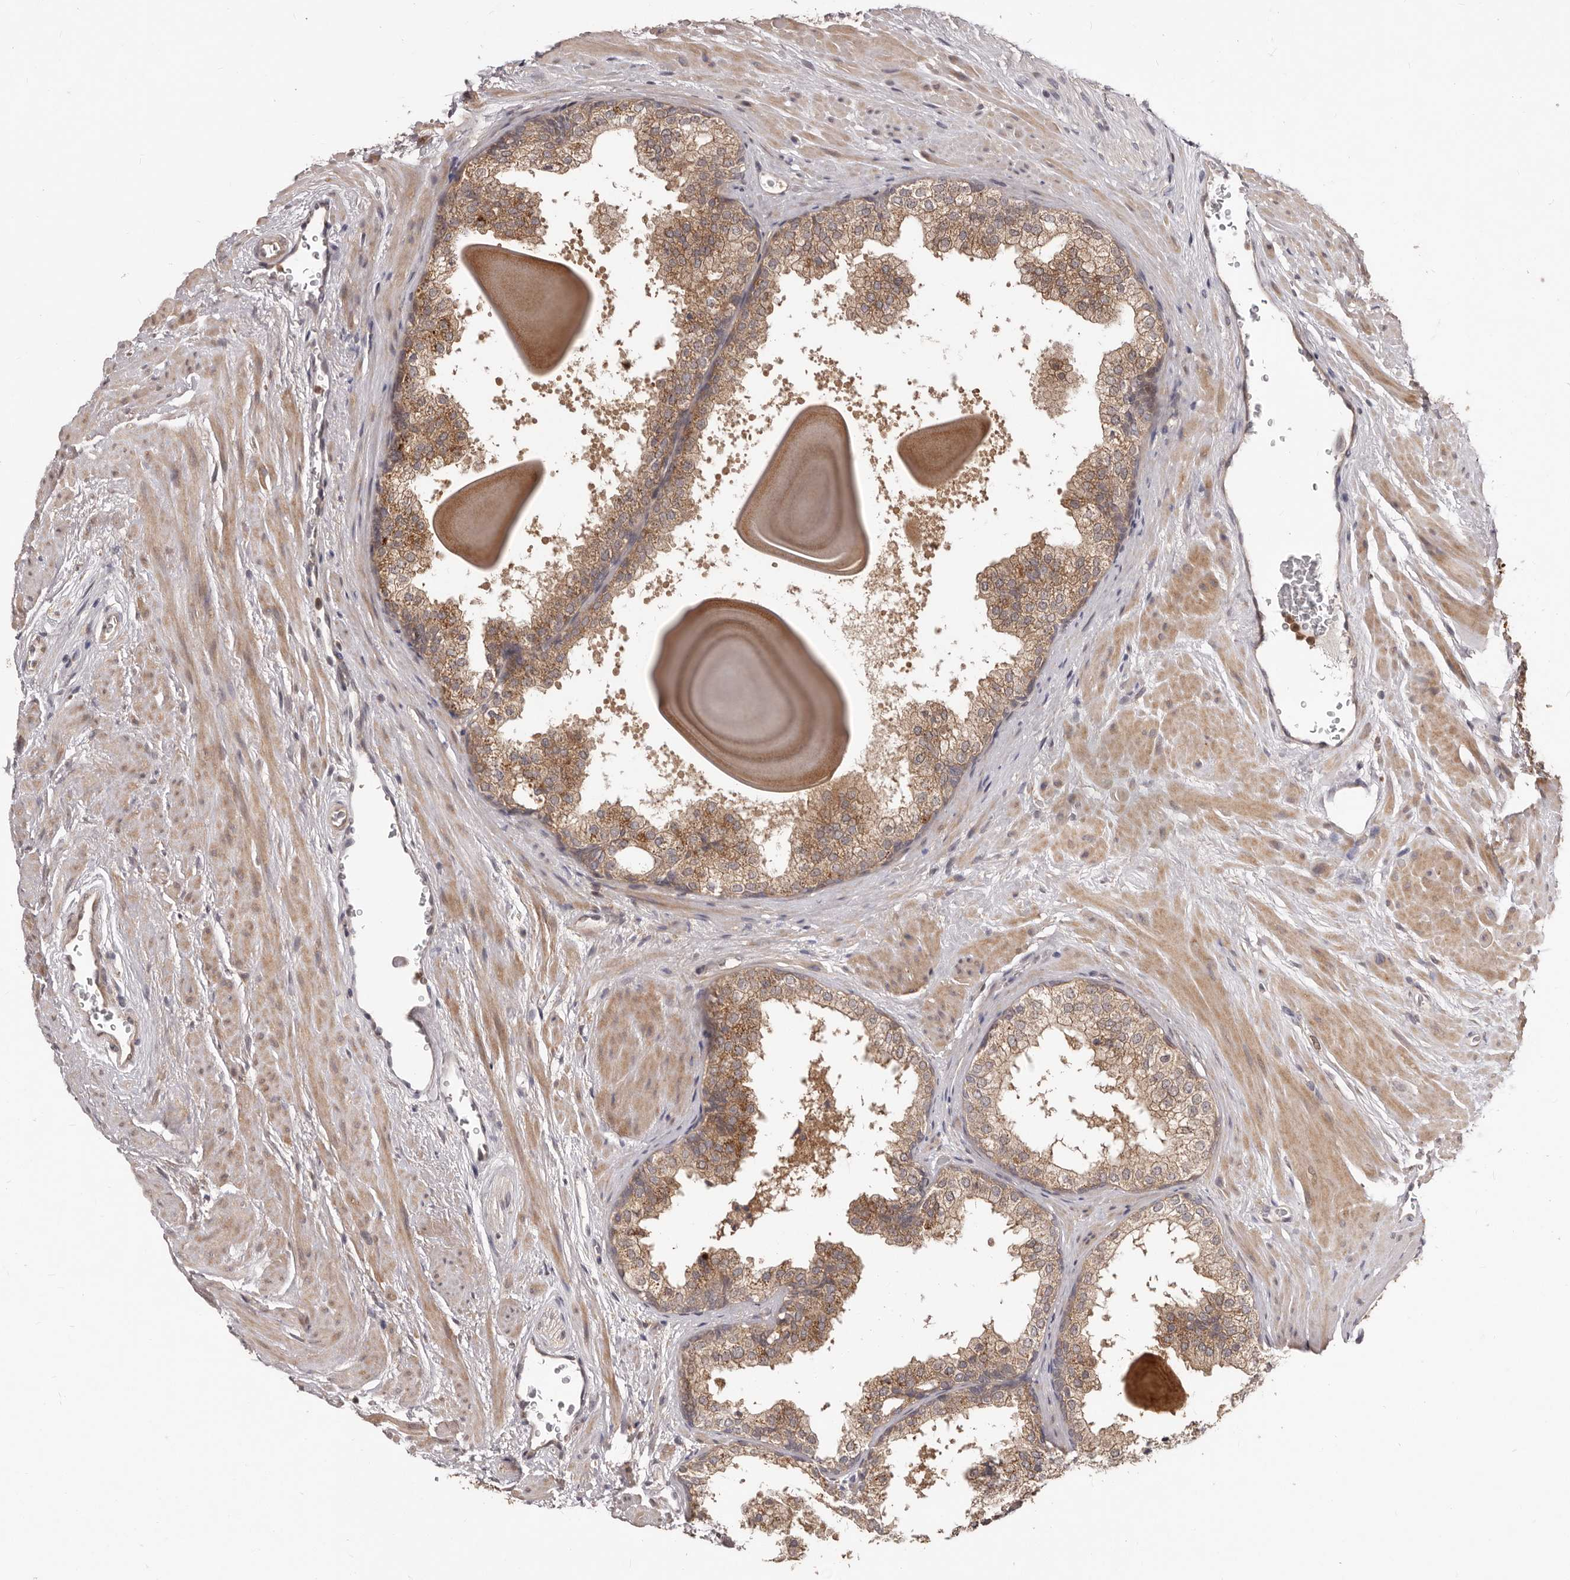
{"staining": {"intensity": "moderate", "quantity": ">75%", "location": "cytoplasmic/membranous"}, "tissue": "prostate", "cell_type": "Glandular cells", "image_type": "normal", "snomed": [{"axis": "morphology", "description": "Normal tissue, NOS"}, {"axis": "topography", "description": "Prostate"}], "caption": "Human prostate stained with a brown dye exhibits moderate cytoplasmic/membranous positive expression in approximately >75% of glandular cells.", "gene": "RNF187", "patient": {"sex": "male", "age": 48}}